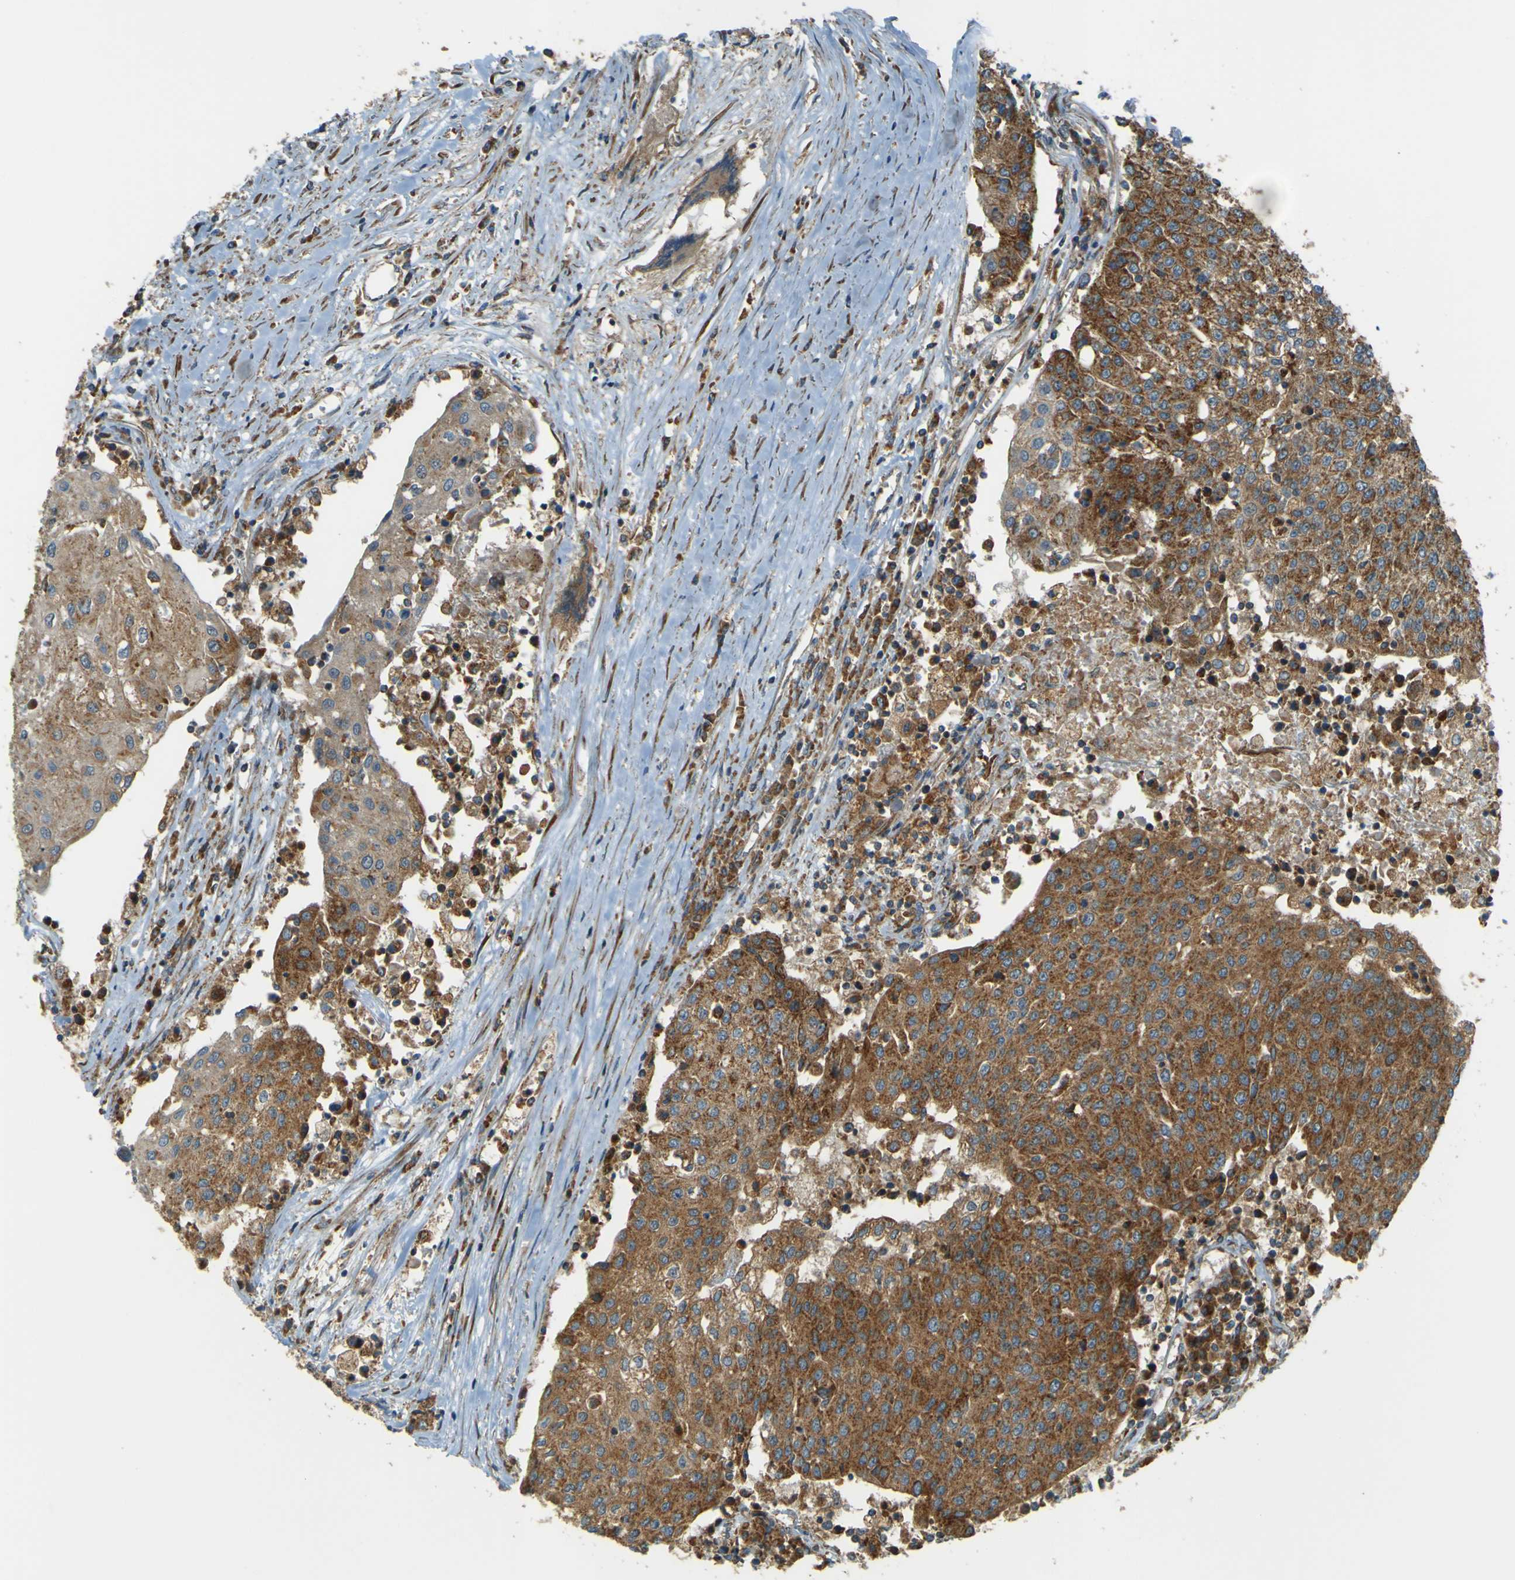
{"staining": {"intensity": "strong", "quantity": ">75%", "location": "cytoplasmic/membranous"}, "tissue": "urothelial cancer", "cell_type": "Tumor cells", "image_type": "cancer", "snomed": [{"axis": "morphology", "description": "Urothelial carcinoma, High grade"}, {"axis": "topography", "description": "Urinary bladder"}], "caption": "Immunohistochemical staining of high-grade urothelial carcinoma reveals strong cytoplasmic/membranous protein positivity in approximately >75% of tumor cells.", "gene": "DNAJC5", "patient": {"sex": "female", "age": 85}}